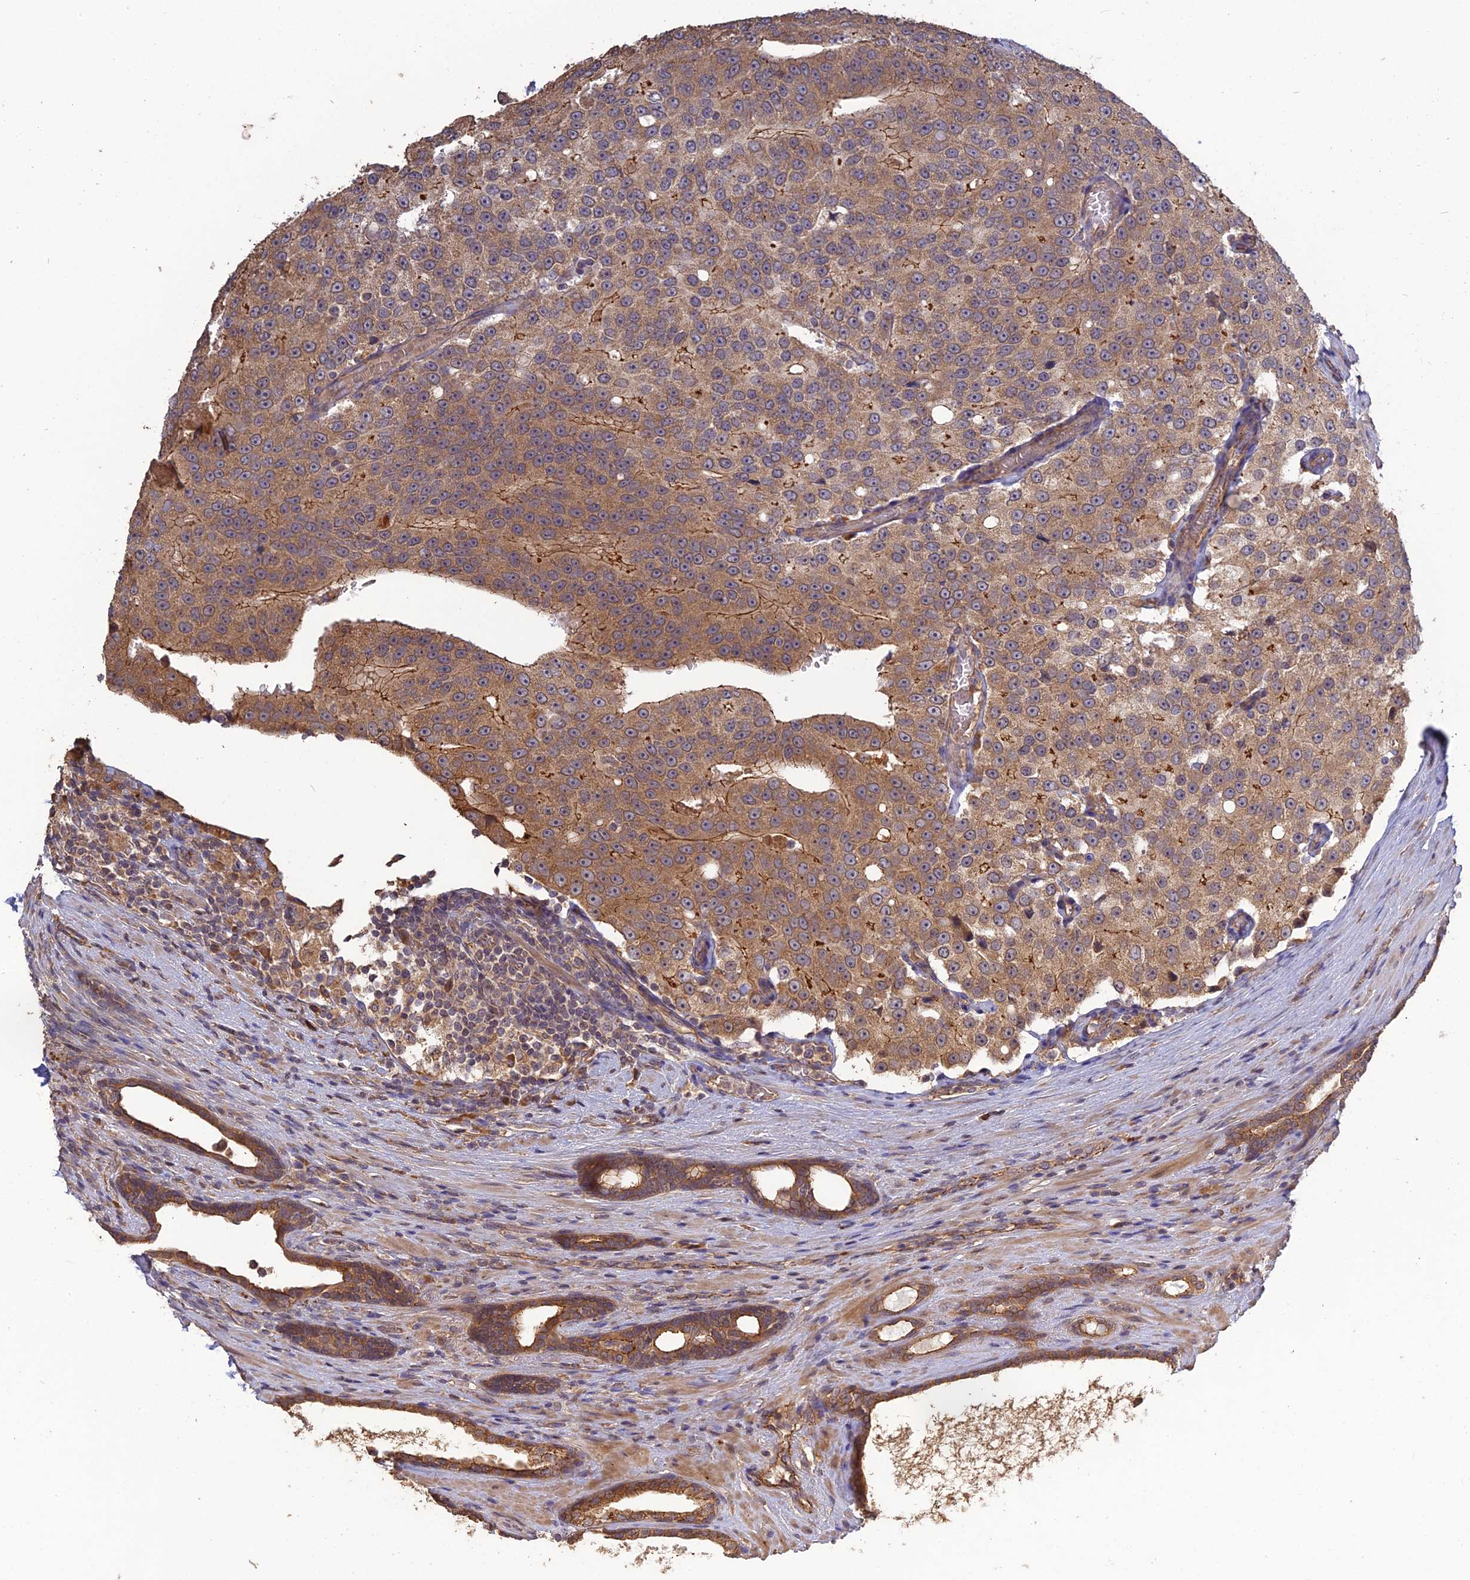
{"staining": {"intensity": "moderate", "quantity": ">75%", "location": "cytoplasmic/membranous"}, "tissue": "prostate cancer", "cell_type": "Tumor cells", "image_type": "cancer", "snomed": [{"axis": "morphology", "description": "Adenocarcinoma, High grade"}, {"axis": "topography", "description": "Prostate"}], "caption": "Protein positivity by IHC reveals moderate cytoplasmic/membranous expression in approximately >75% of tumor cells in prostate adenocarcinoma (high-grade).", "gene": "ARHGAP40", "patient": {"sex": "male", "age": 70}}